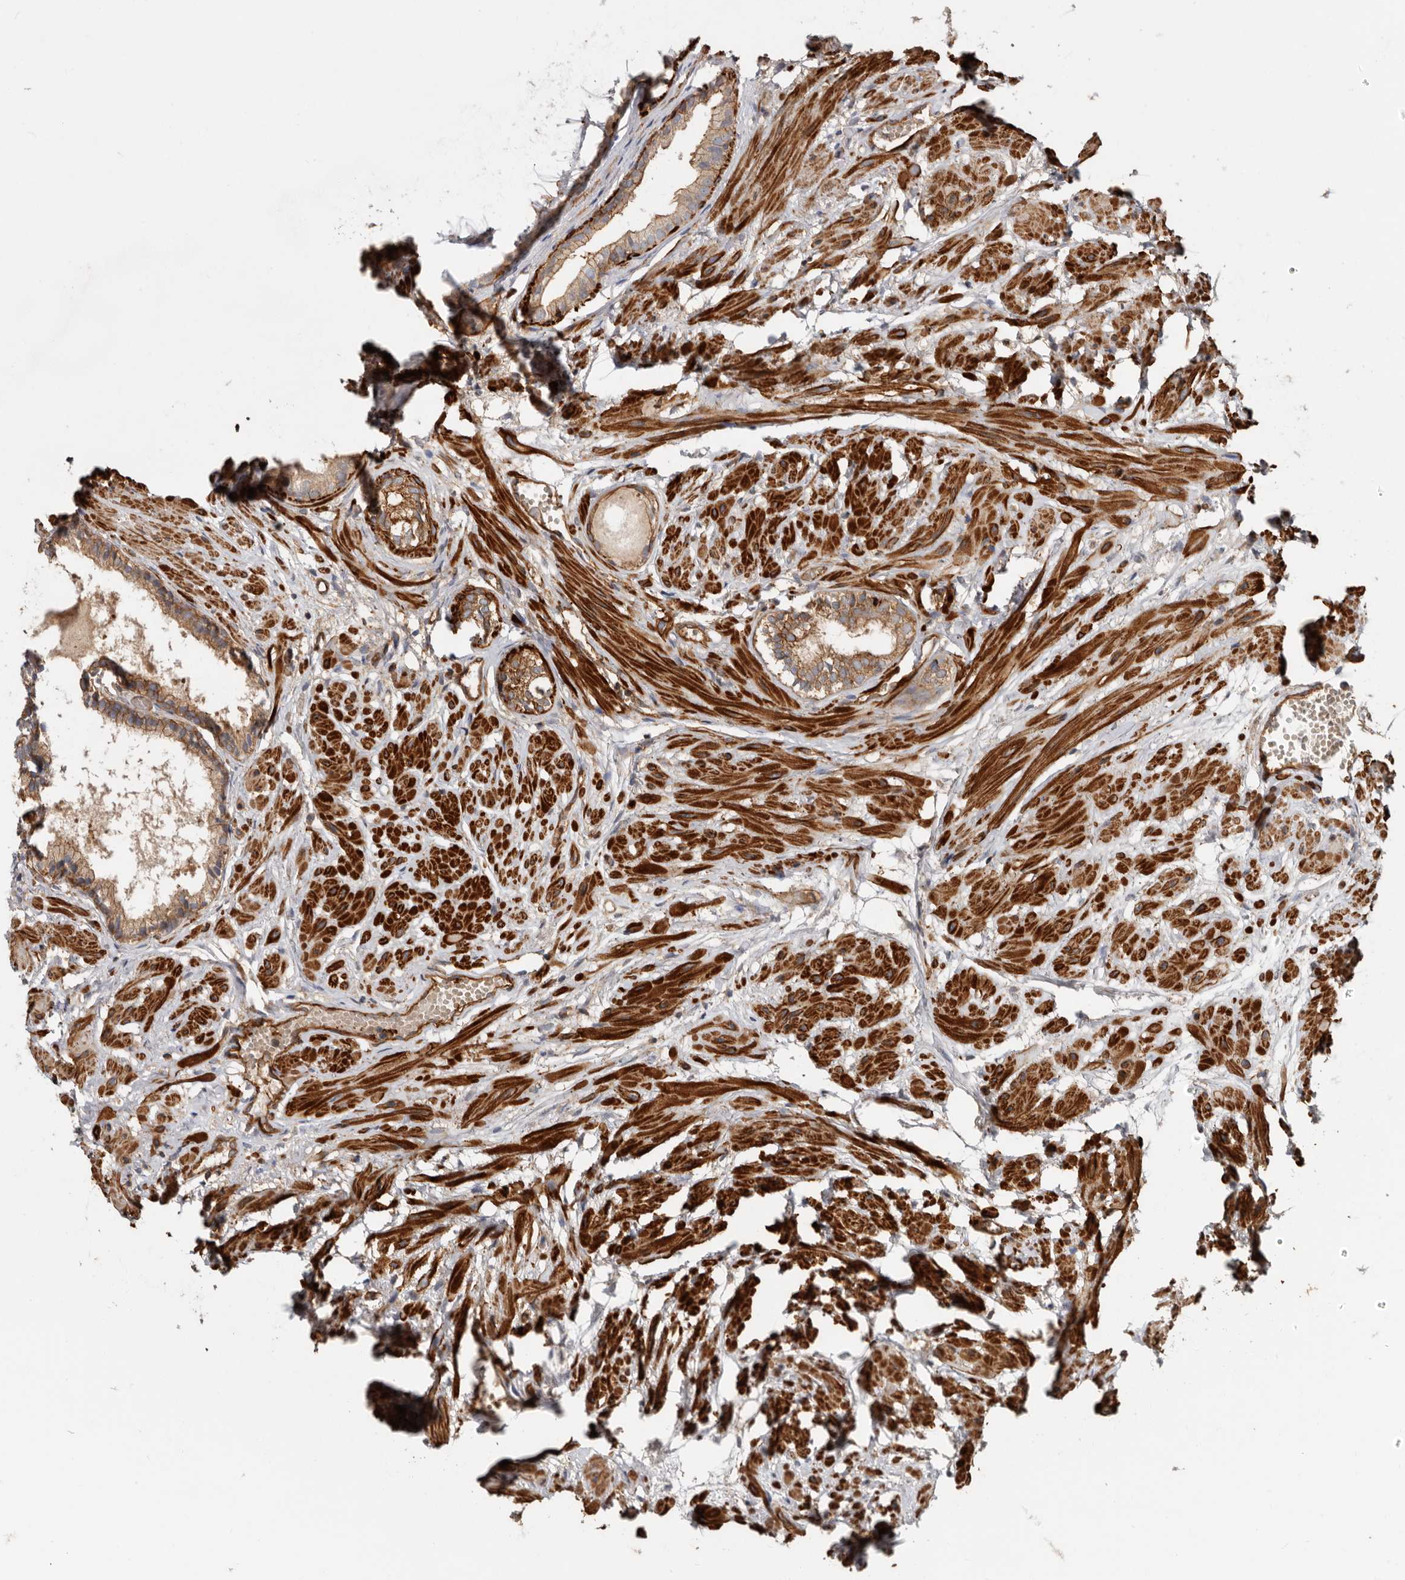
{"staining": {"intensity": "moderate", "quantity": ">75%", "location": "cytoplasmic/membranous"}, "tissue": "prostate cancer", "cell_type": "Tumor cells", "image_type": "cancer", "snomed": [{"axis": "morphology", "description": "Adenocarcinoma, Low grade"}, {"axis": "topography", "description": "Prostate"}], "caption": "A micrograph of human prostate low-grade adenocarcinoma stained for a protein exhibits moderate cytoplasmic/membranous brown staining in tumor cells. (DAB IHC with brightfield microscopy, high magnification).", "gene": "TMC7", "patient": {"sex": "male", "age": 88}}